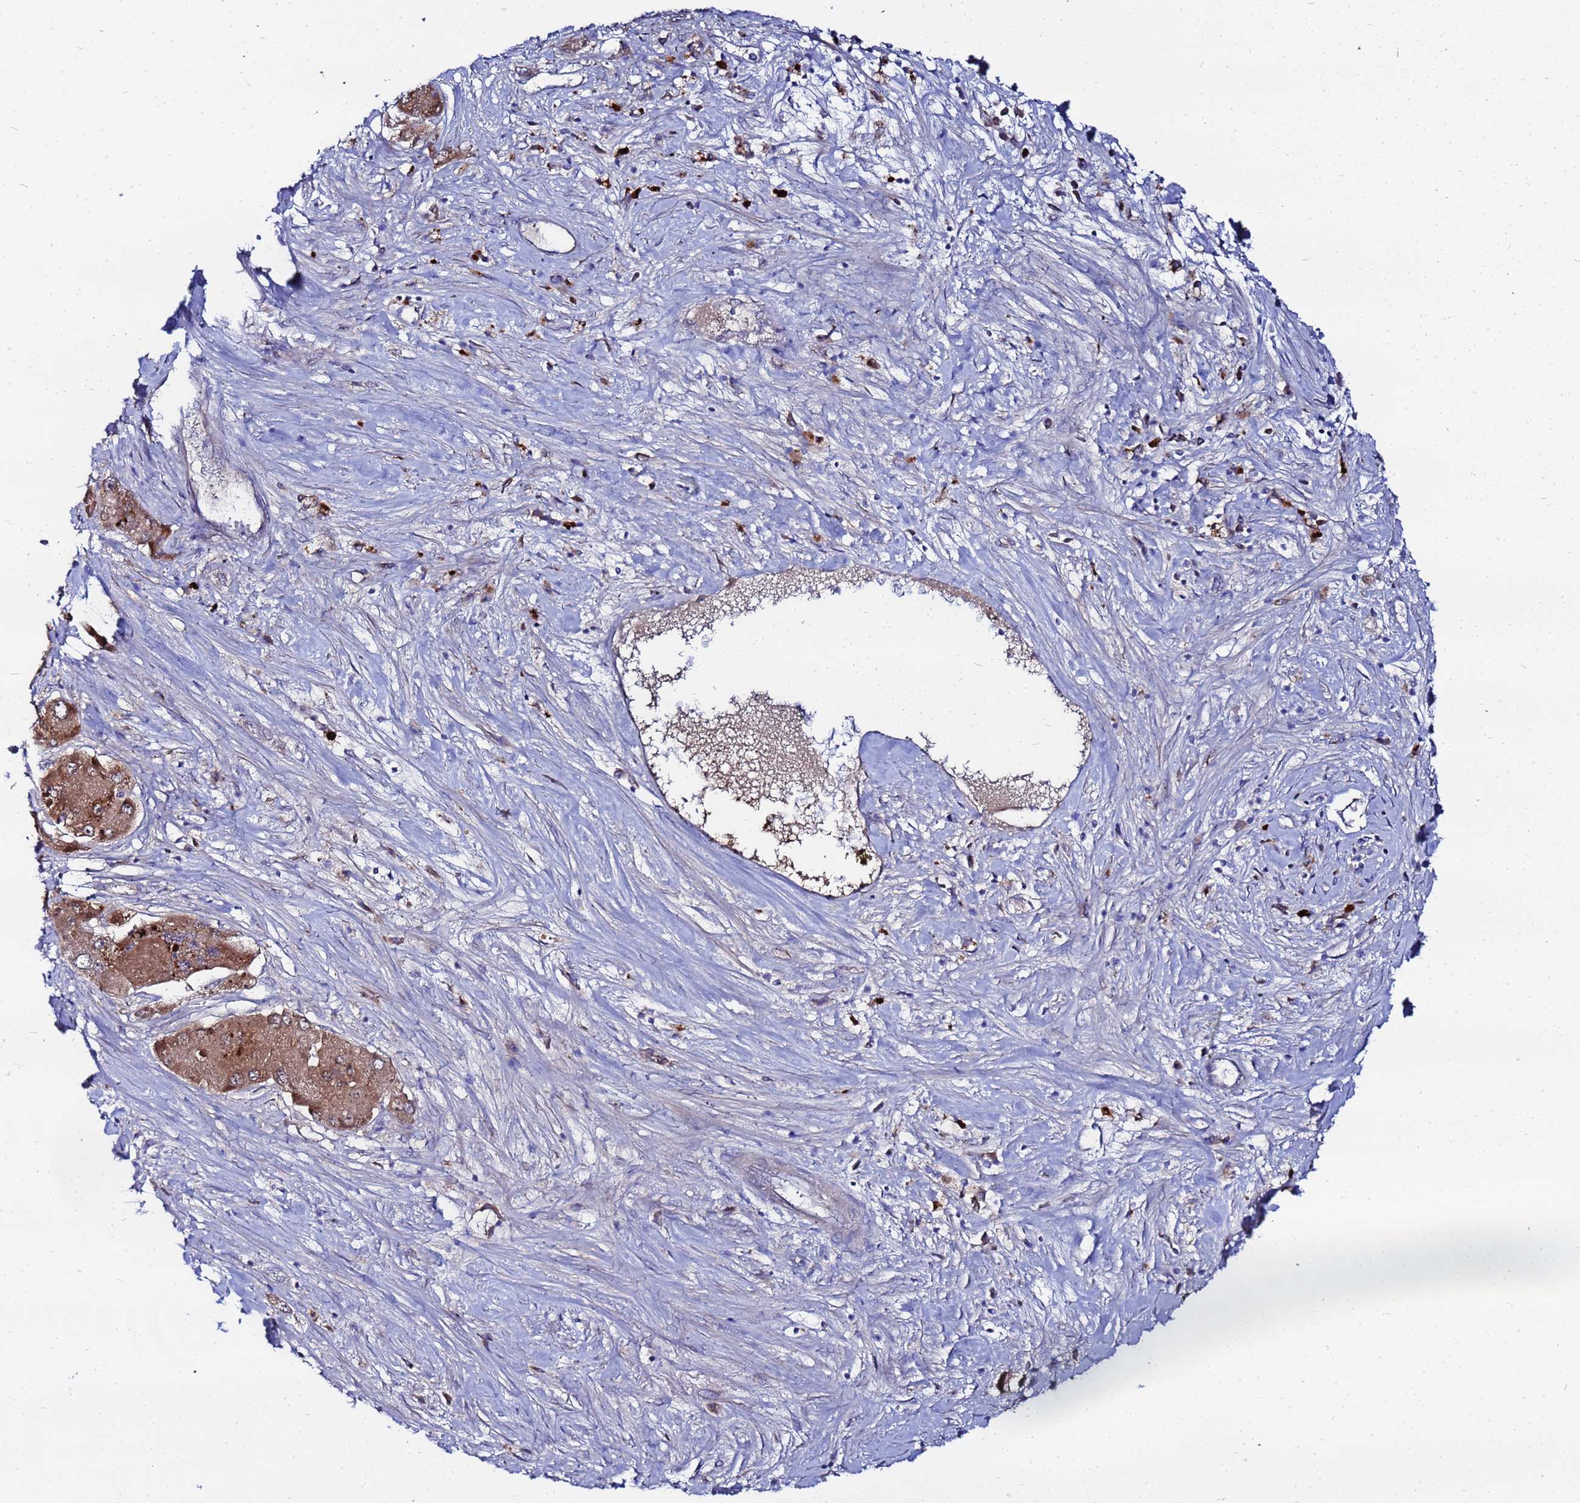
{"staining": {"intensity": "moderate", "quantity": ">75%", "location": "cytoplasmic/membranous"}, "tissue": "liver cancer", "cell_type": "Tumor cells", "image_type": "cancer", "snomed": [{"axis": "morphology", "description": "Carcinoma, Hepatocellular, NOS"}, {"axis": "topography", "description": "Liver"}], "caption": "A high-resolution image shows IHC staining of liver cancer (hepatocellular carcinoma), which reveals moderate cytoplasmic/membranous positivity in approximately >75% of tumor cells.", "gene": "FAHD2A", "patient": {"sex": "female", "age": 73}}